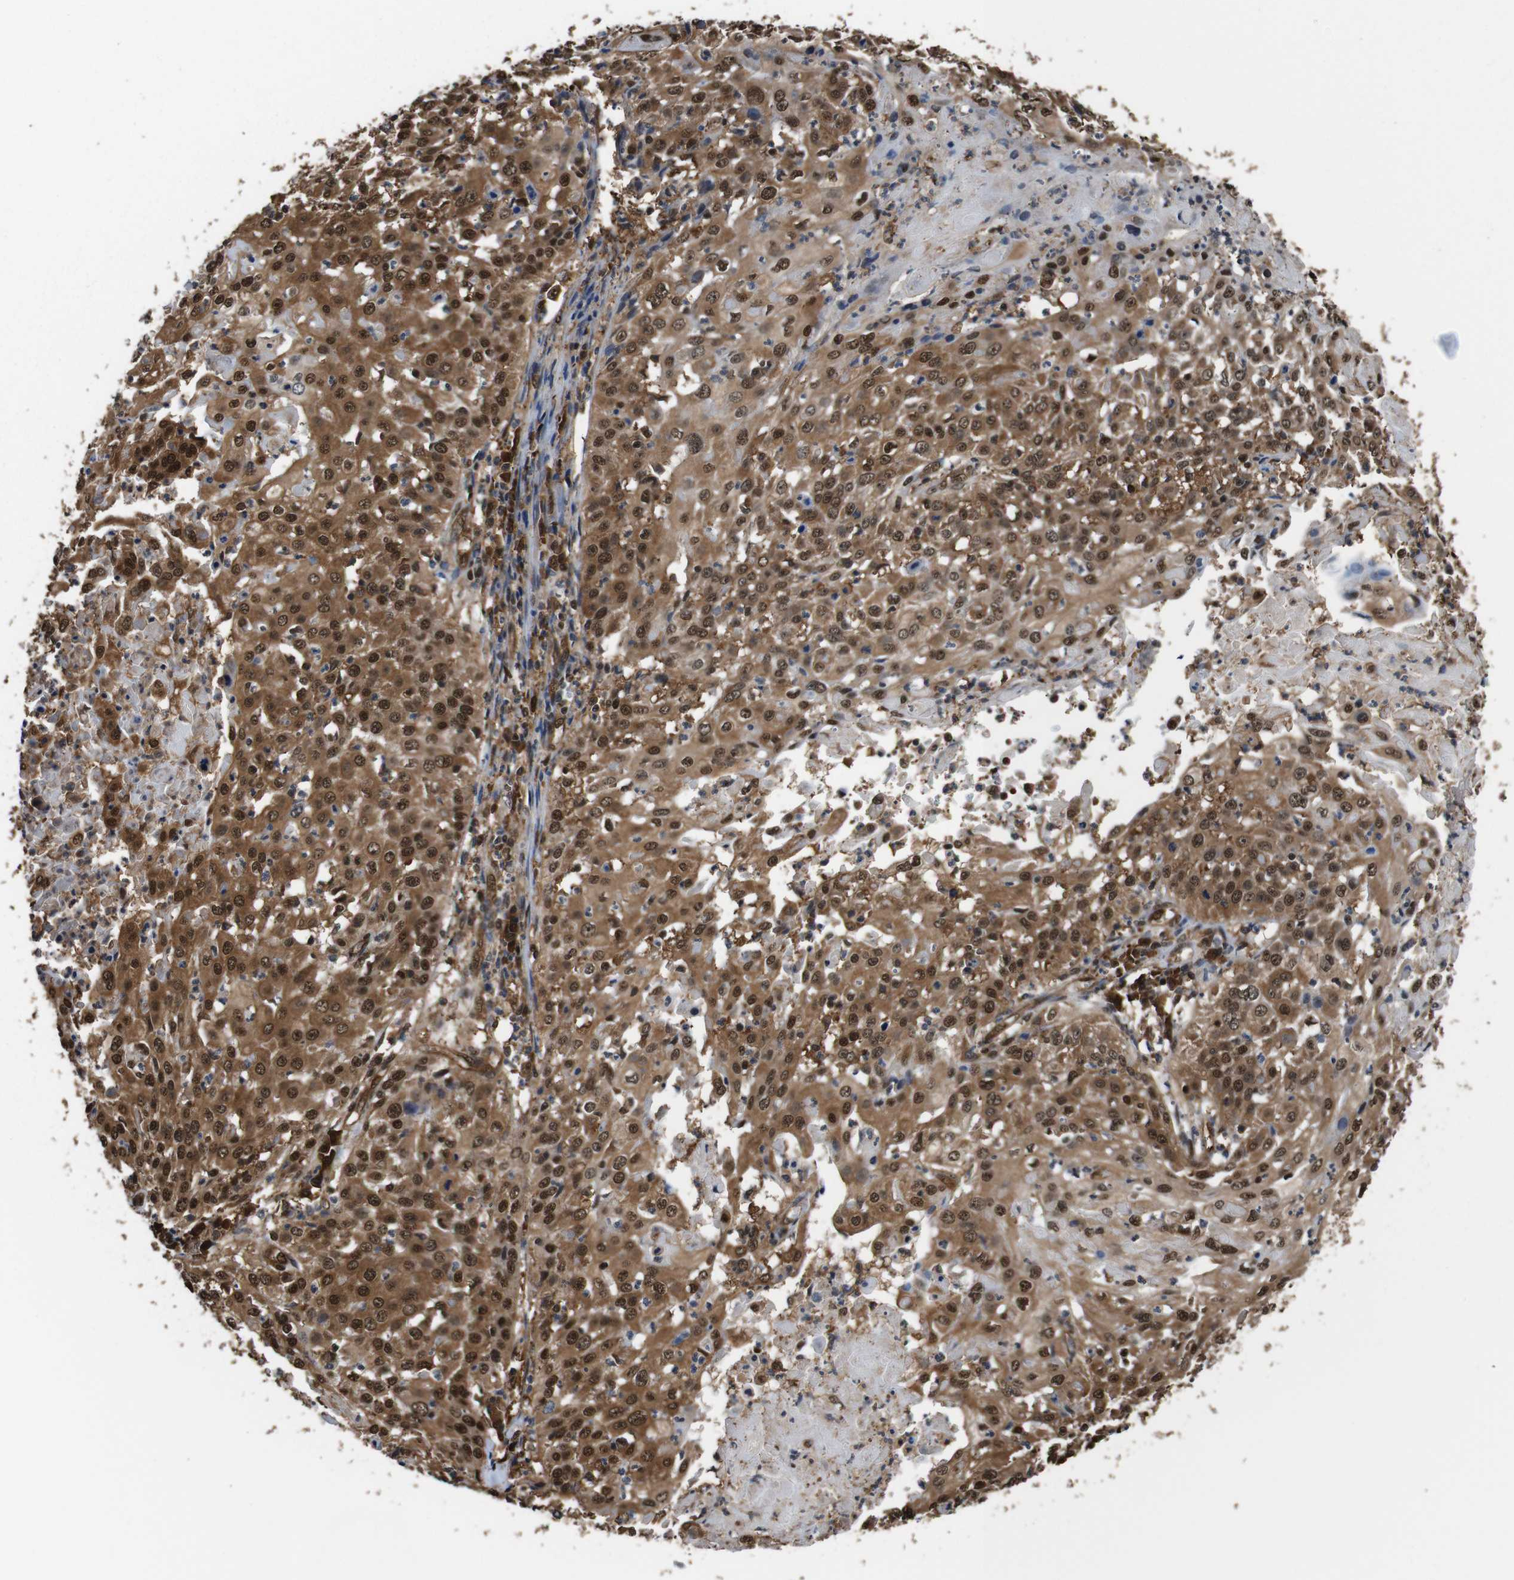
{"staining": {"intensity": "moderate", "quantity": ">75%", "location": "cytoplasmic/membranous,nuclear"}, "tissue": "cervical cancer", "cell_type": "Tumor cells", "image_type": "cancer", "snomed": [{"axis": "morphology", "description": "Squamous cell carcinoma, NOS"}, {"axis": "topography", "description": "Cervix"}], "caption": "Immunohistochemistry (IHC) of cervical squamous cell carcinoma demonstrates medium levels of moderate cytoplasmic/membranous and nuclear positivity in approximately >75% of tumor cells. The staining is performed using DAB (3,3'-diaminobenzidine) brown chromogen to label protein expression. The nuclei are counter-stained blue using hematoxylin.", "gene": "VCP", "patient": {"sex": "female", "age": 39}}